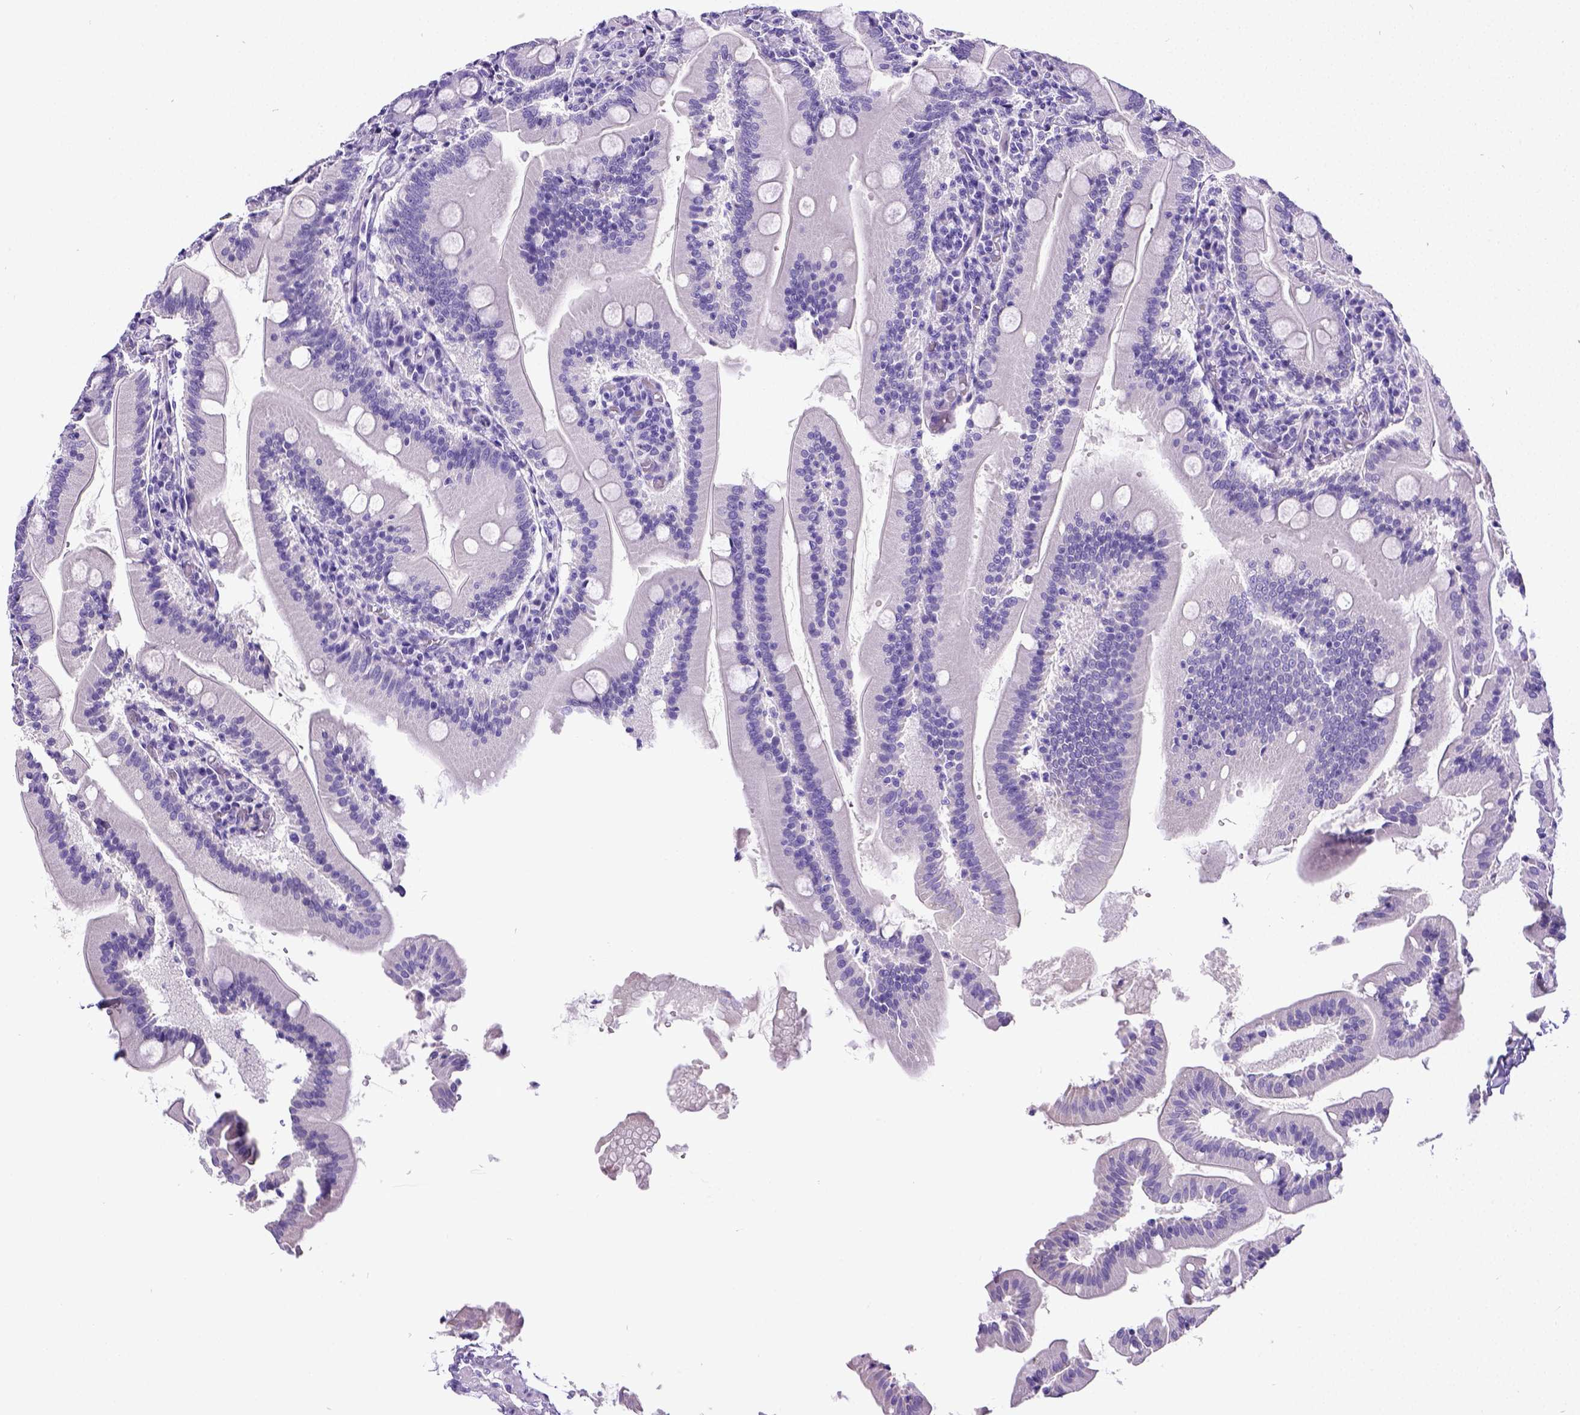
{"staining": {"intensity": "negative", "quantity": "none", "location": "none"}, "tissue": "small intestine", "cell_type": "Glandular cells", "image_type": "normal", "snomed": [{"axis": "morphology", "description": "Normal tissue, NOS"}, {"axis": "topography", "description": "Small intestine"}], "caption": "IHC photomicrograph of unremarkable human small intestine stained for a protein (brown), which reveals no positivity in glandular cells.", "gene": "SATB2", "patient": {"sex": "male", "age": 37}}